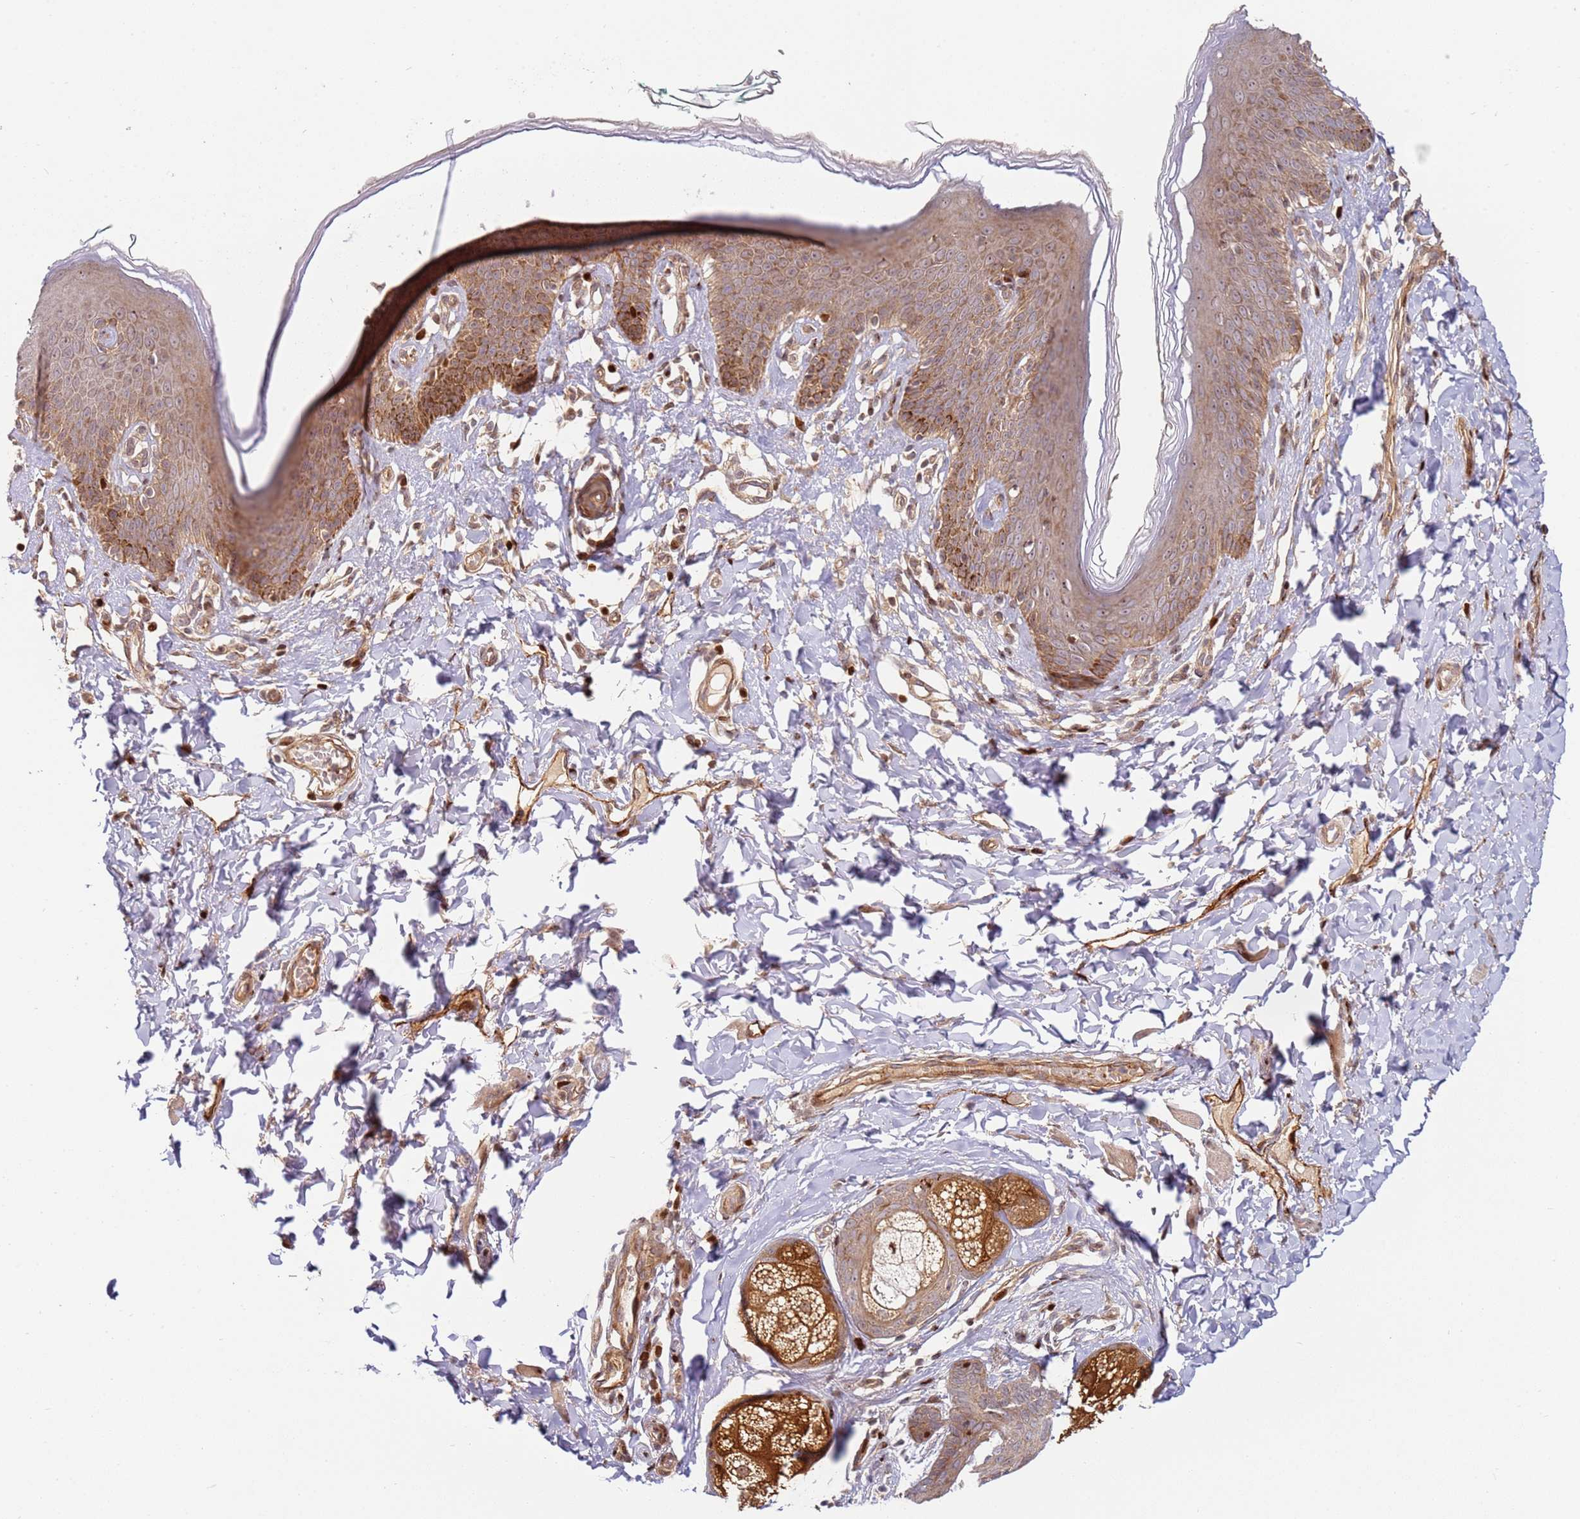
{"staining": {"intensity": "strong", "quantity": "25%-75%", "location": "cytoplasmic/membranous,nuclear"}, "tissue": "skin", "cell_type": "Epidermal cells", "image_type": "normal", "snomed": [{"axis": "morphology", "description": "Normal tissue, NOS"}, {"axis": "topography", "description": "Vulva"}], "caption": "This is a photomicrograph of IHC staining of normal skin, which shows strong positivity in the cytoplasmic/membranous,nuclear of epidermal cells.", "gene": "TMEM233", "patient": {"sex": "female", "age": 66}}